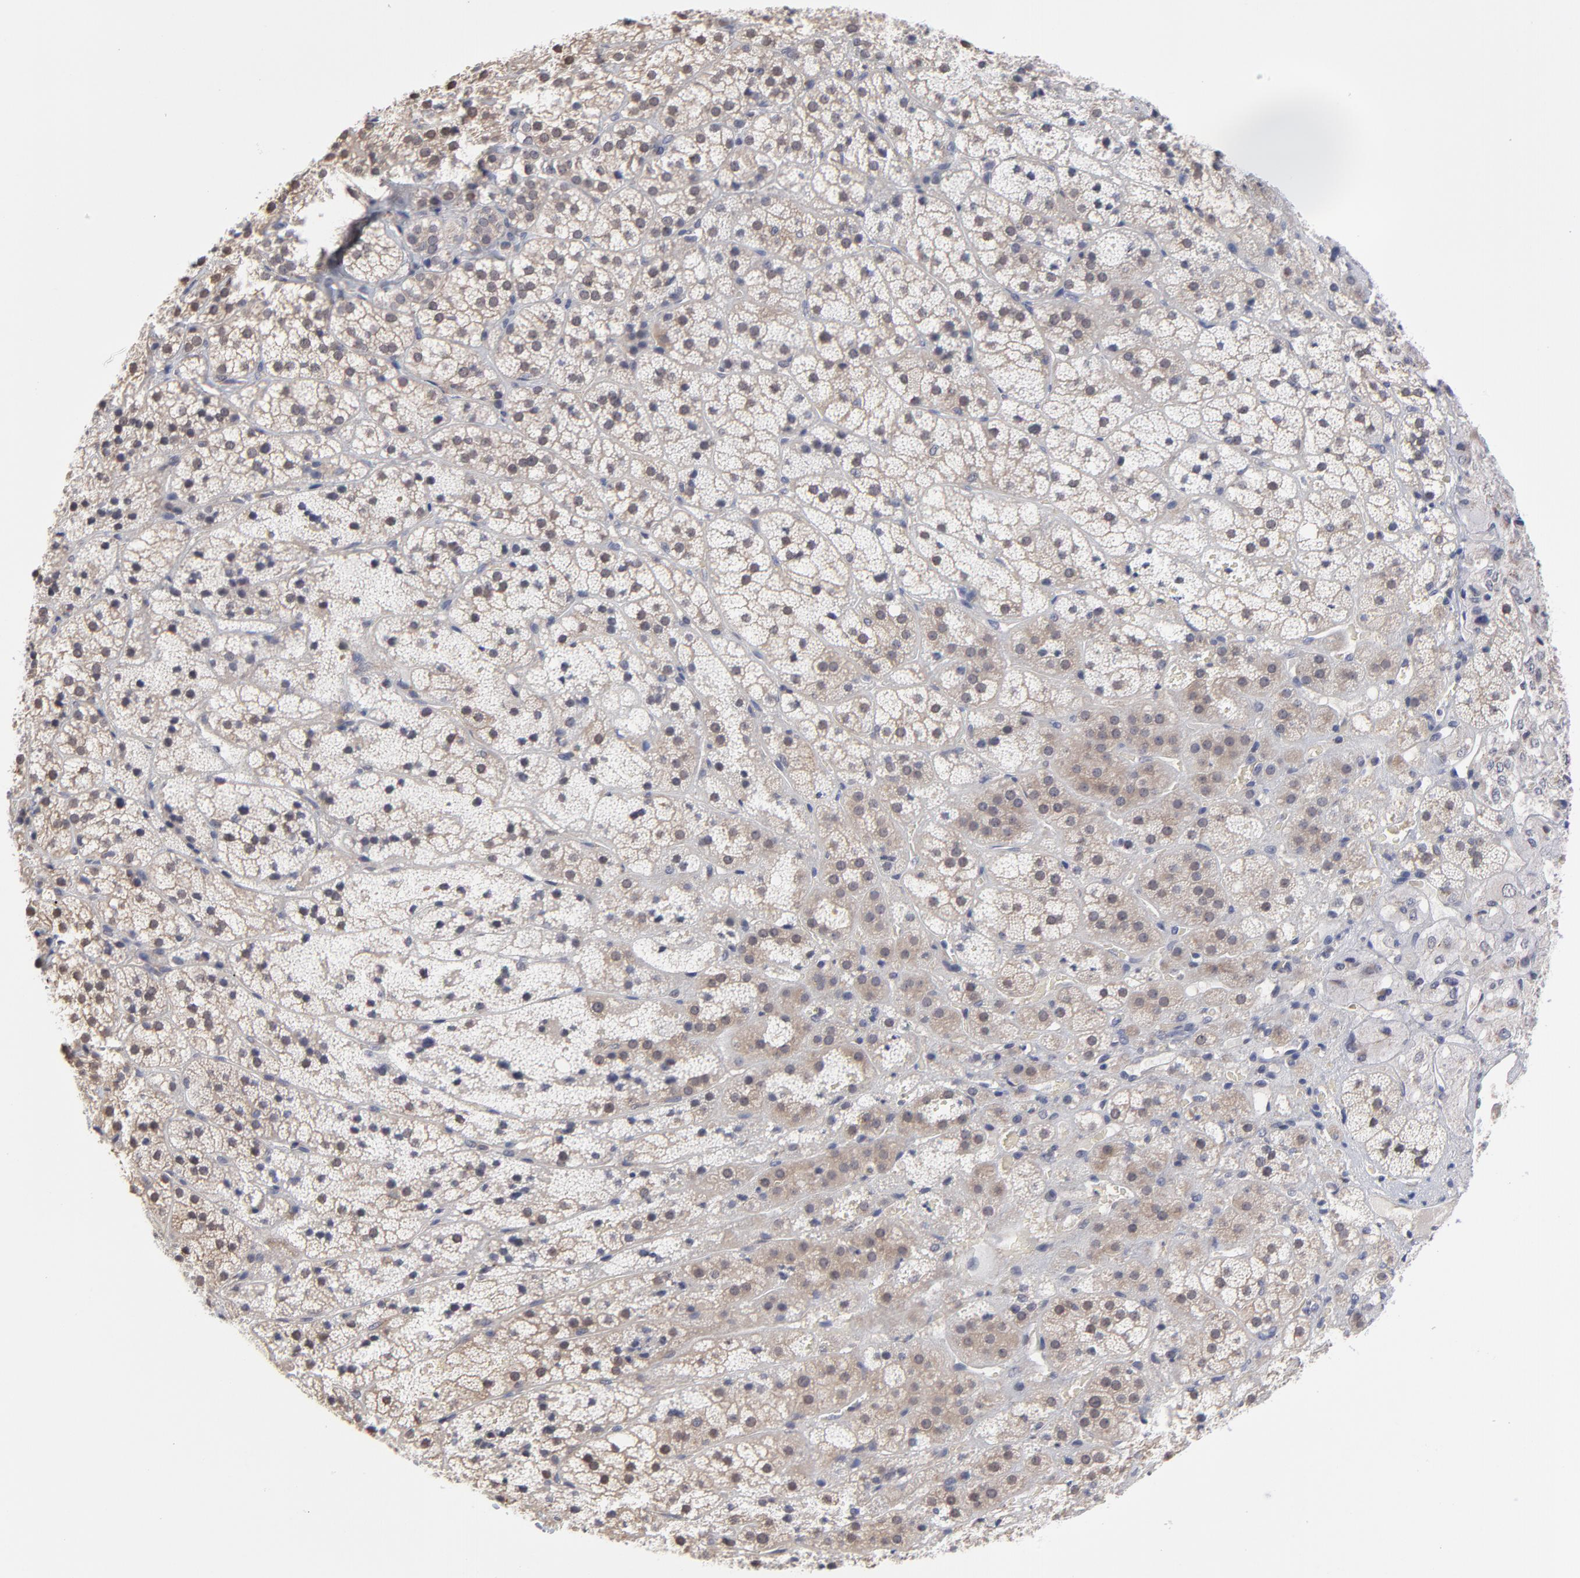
{"staining": {"intensity": "weak", "quantity": ">75%", "location": "cytoplasmic/membranous"}, "tissue": "adrenal gland", "cell_type": "Glandular cells", "image_type": "normal", "snomed": [{"axis": "morphology", "description": "Normal tissue, NOS"}, {"axis": "topography", "description": "Adrenal gland"}], "caption": "Immunohistochemistry (DAB (3,3'-diaminobenzidine)) staining of normal human adrenal gland reveals weak cytoplasmic/membranous protein expression in about >75% of glandular cells.", "gene": "ZNF157", "patient": {"sex": "female", "age": 44}}